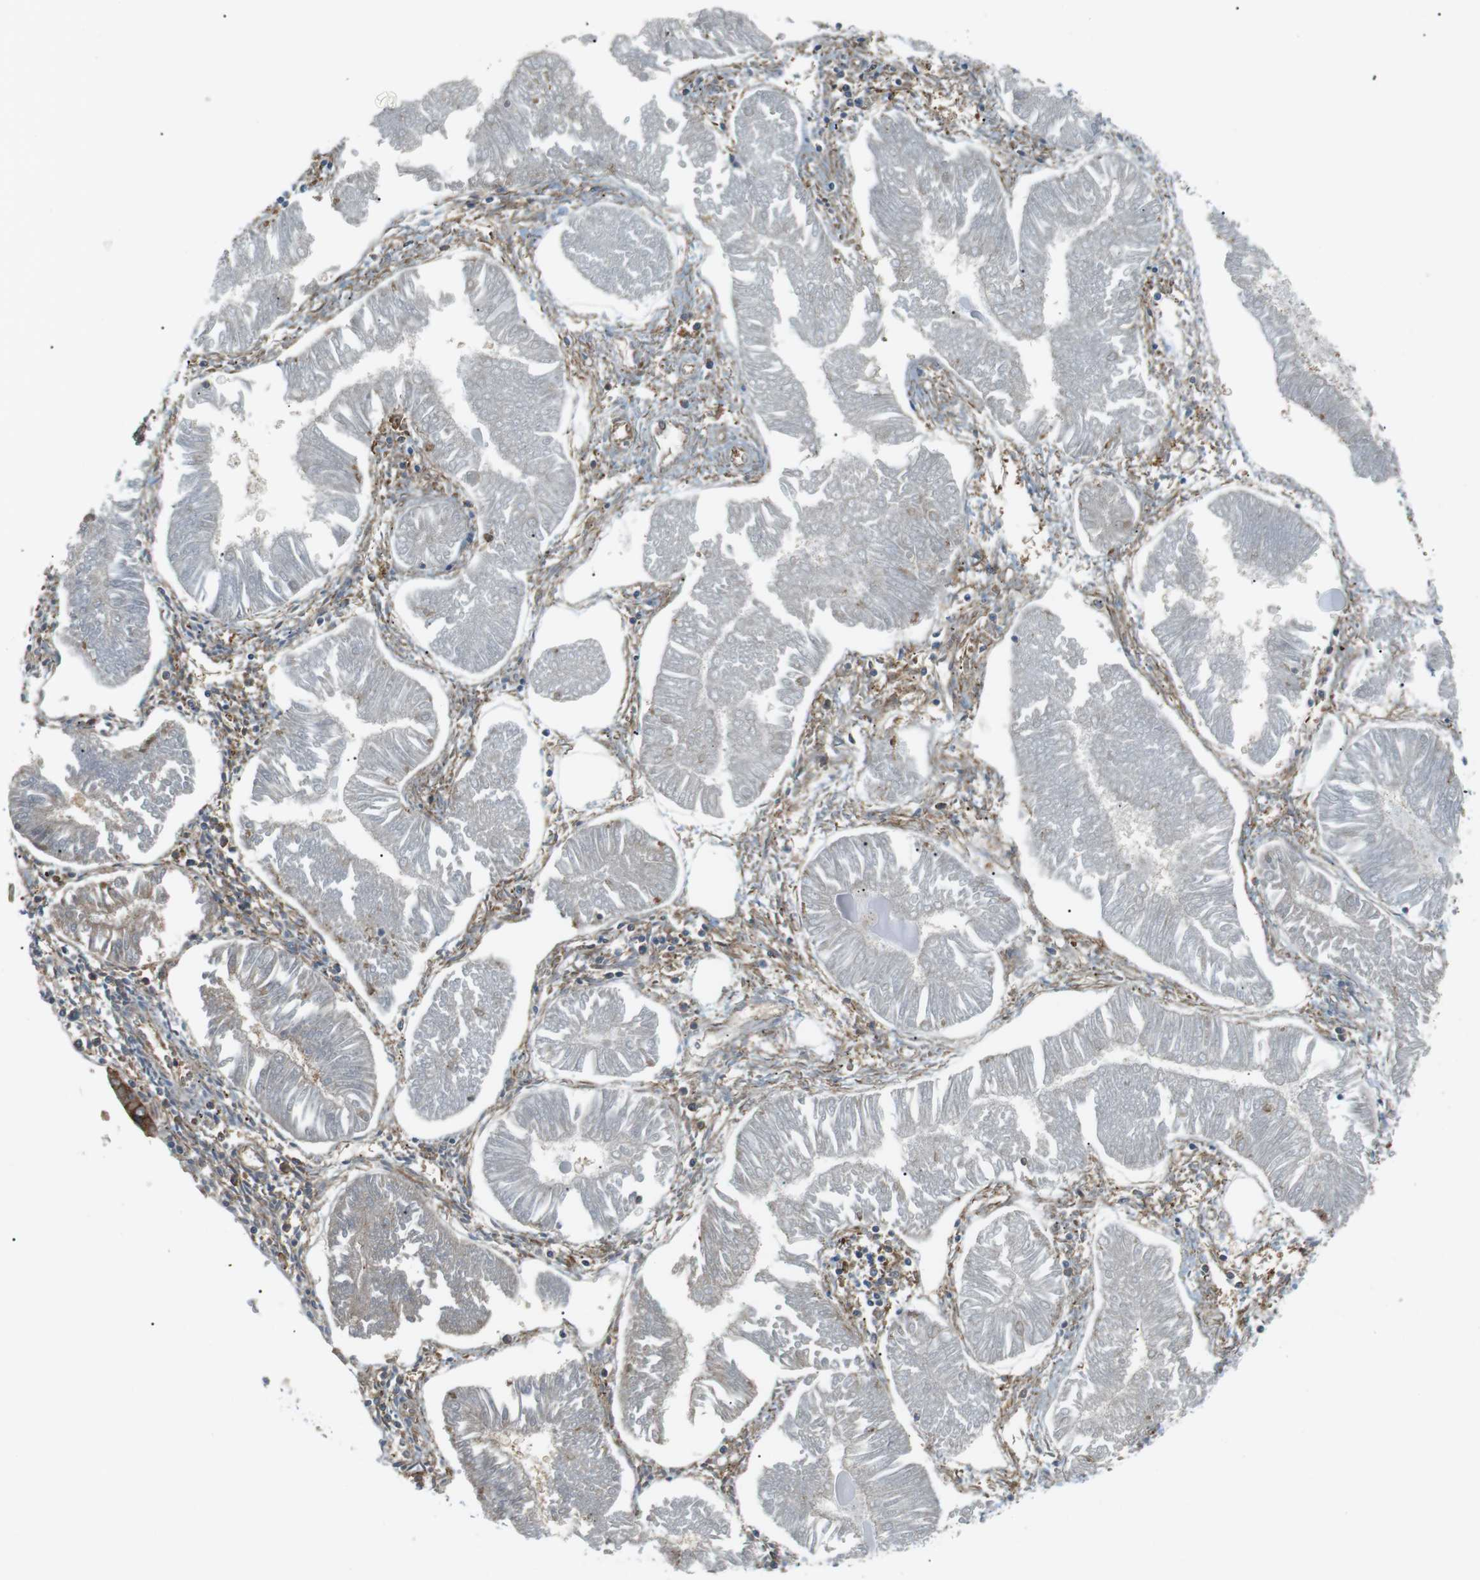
{"staining": {"intensity": "negative", "quantity": "none", "location": "none"}, "tissue": "endometrial cancer", "cell_type": "Tumor cells", "image_type": "cancer", "snomed": [{"axis": "morphology", "description": "Adenocarcinoma, NOS"}, {"axis": "topography", "description": "Endometrium"}], "caption": "Tumor cells are negative for protein expression in human endometrial cancer.", "gene": "PEPD", "patient": {"sex": "female", "age": 53}}